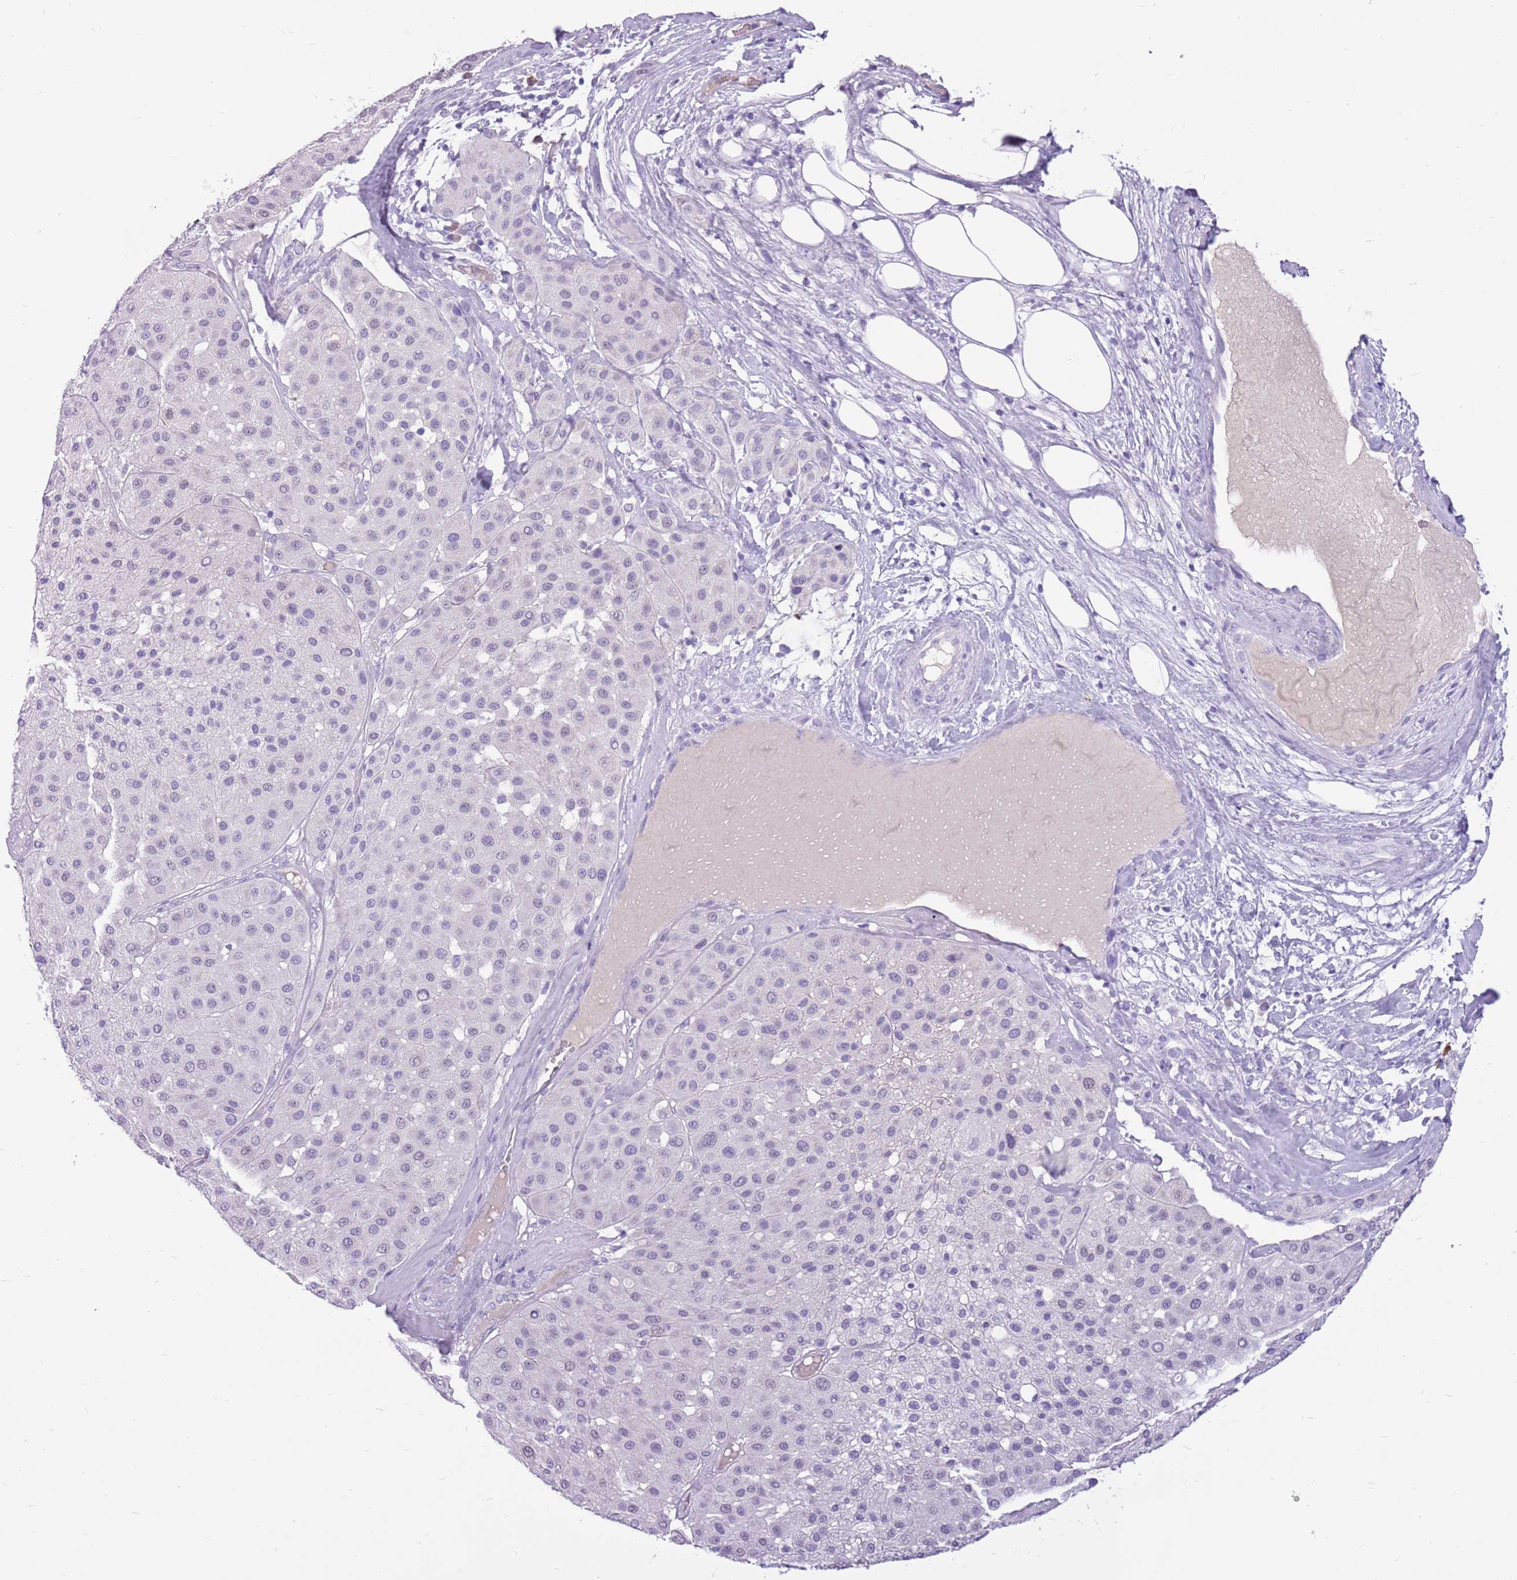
{"staining": {"intensity": "negative", "quantity": "none", "location": "none"}, "tissue": "melanoma", "cell_type": "Tumor cells", "image_type": "cancer", "snomed": [{"axis": "morphology", "description": "Malignant melanoma, Metastatic site"}, {"axis": "topography", "description": "Smooth muscle"}], "caption": "Protein analysis of melanoma displays no significant expression in tumor cells.", "gene": "ZNF425", "patient": {"sex": "male", "age": 41}}